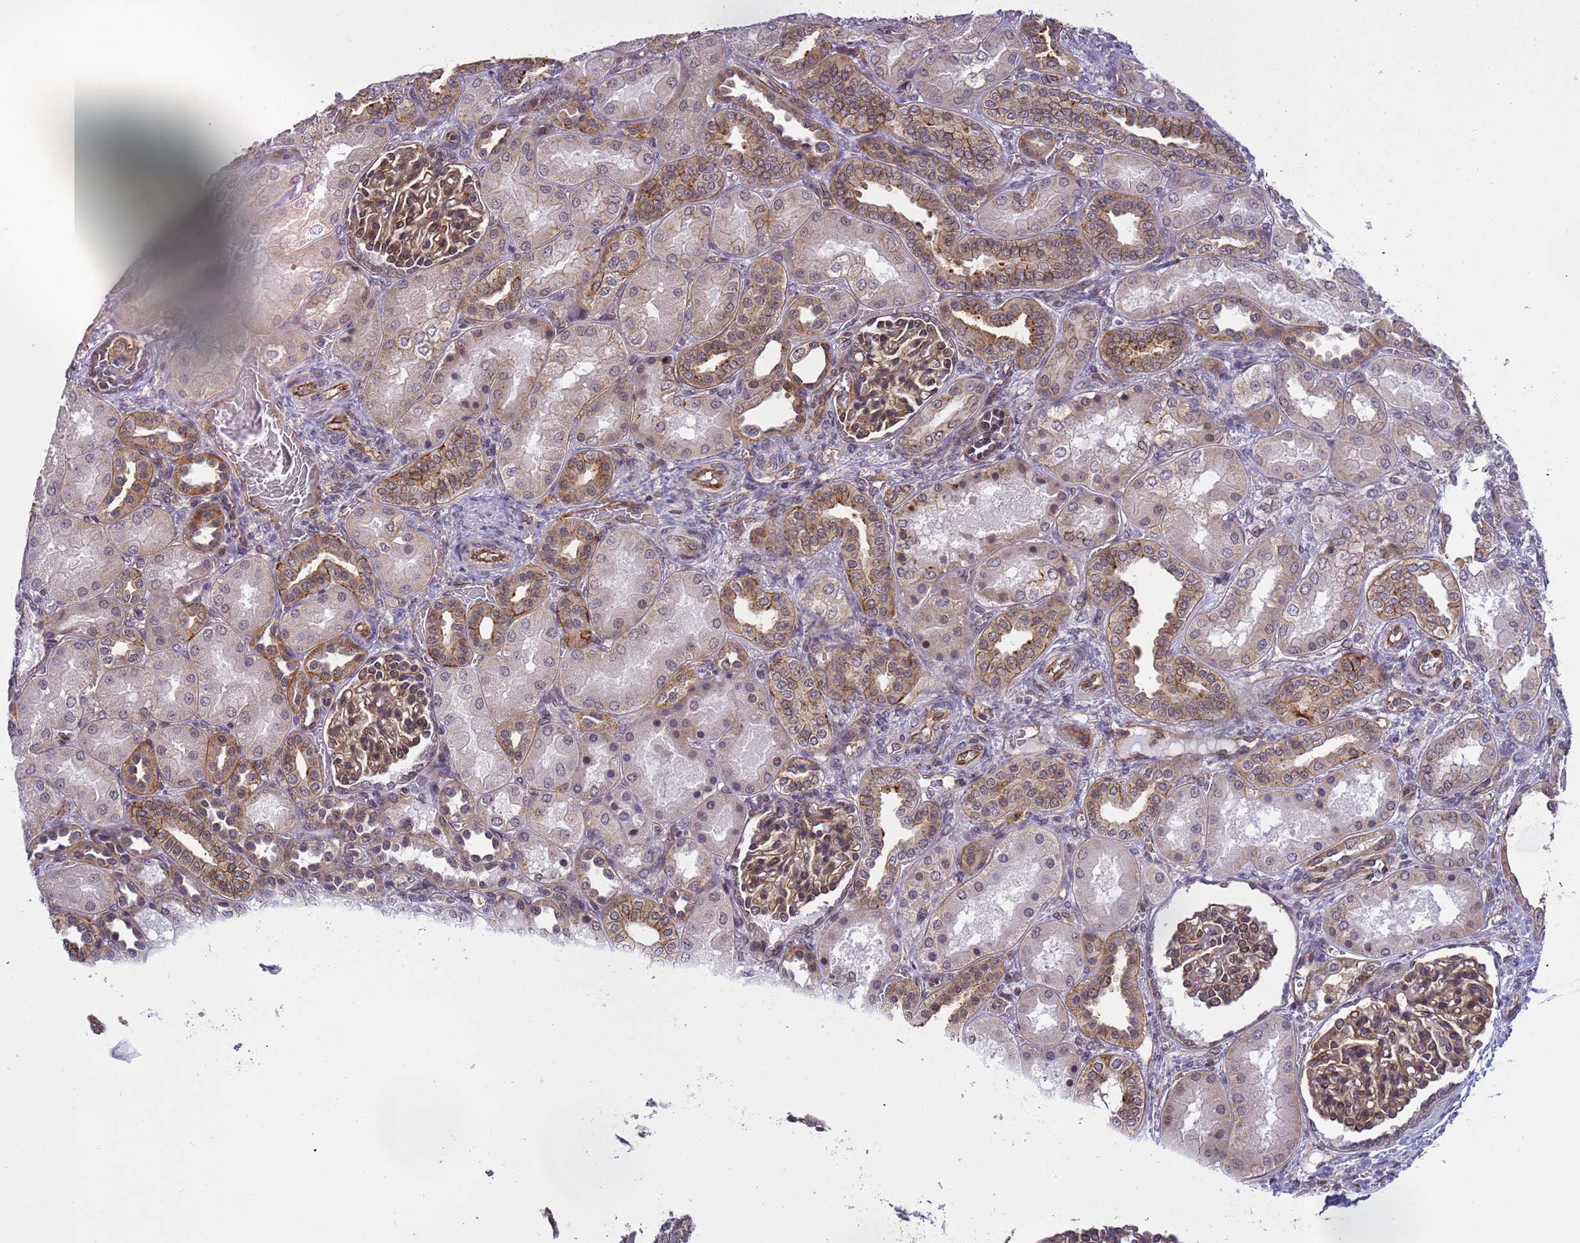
{"staining": {"intensity": "moderate", "quantity": ">75%", "location": "cytoplasmic/membranous,nuclear"}, "tissue": "kidney", "cell_type": "Cells in glomeruli", "image_type": "normal", "snomed": [{"axis": "morphology", "description": "Normal tissue, NOS"}, {"axis": "morphology", "description": "Neoplasm, malignant, NOS"}, {"axis": "topography", "description": "Kidney"}], "caption": "A photomicrograph of kidney stained for a protein reveals moderate cytoplasmic/membranous,nuclear brown staining in cells in glomeruli.", "gene": "EMC2", "patient": {"sex": "female", "age": 1}}